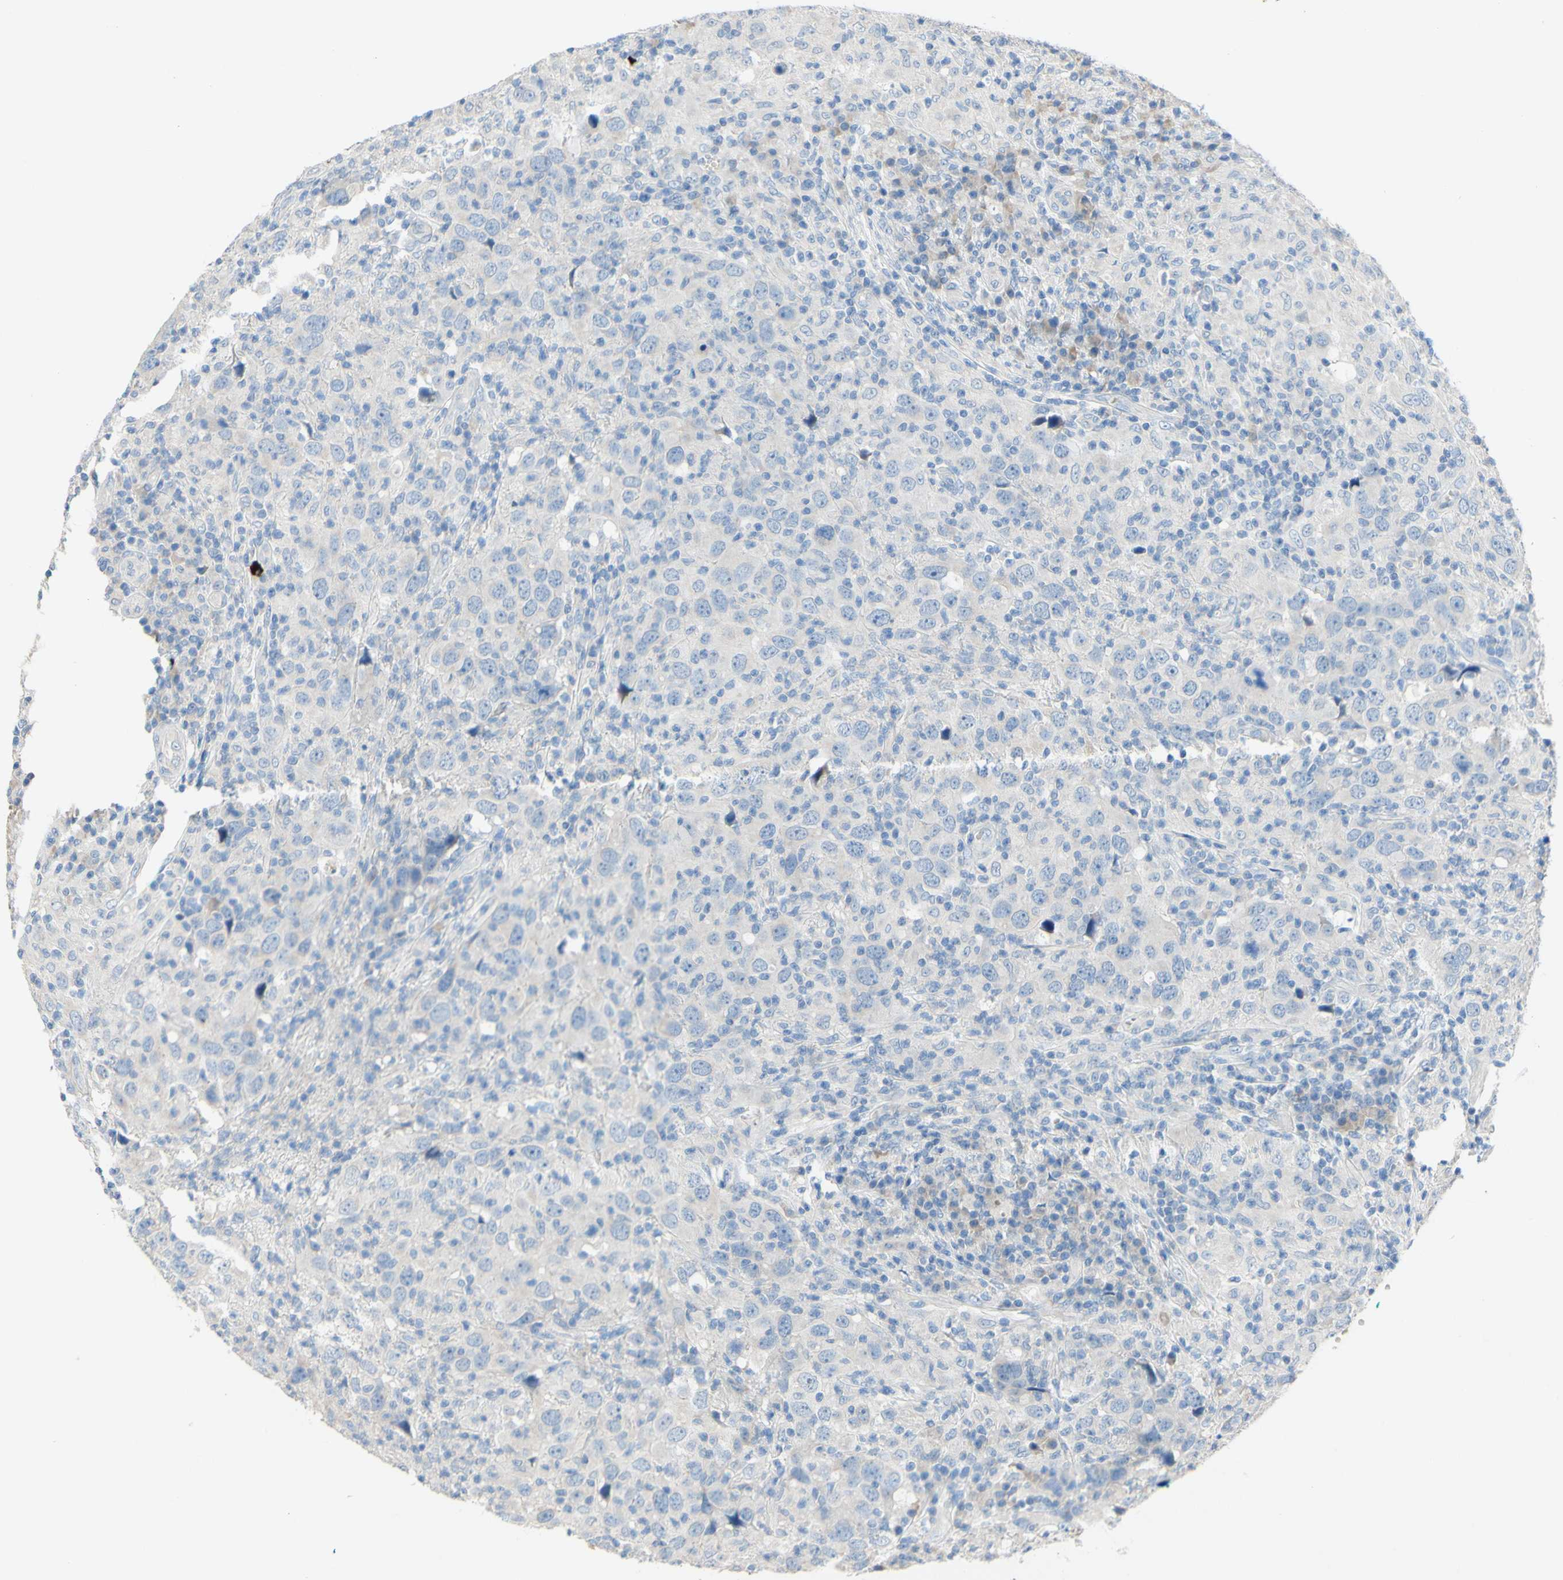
{"staining": {"intensity": "negative", "quantity": "none", "location": "none"}, "tissue": "head and neck cancer", "cell_type": "Tumor cells", "image_type": "cancer", "snomed": [{"axis": "morphology", "description": "Adenocarcinoma, NOS"}, {"axis": "topography", "description": "Salivary gland"}, {"axis": "topography", "description": "Head-Neck"}], "caption": "Immunohistochemical staining of human head and neck cancer reveals no significant expression in tumor cells.", "gene": "ACADL", "patient": {"sex": "female", "age": 65}}